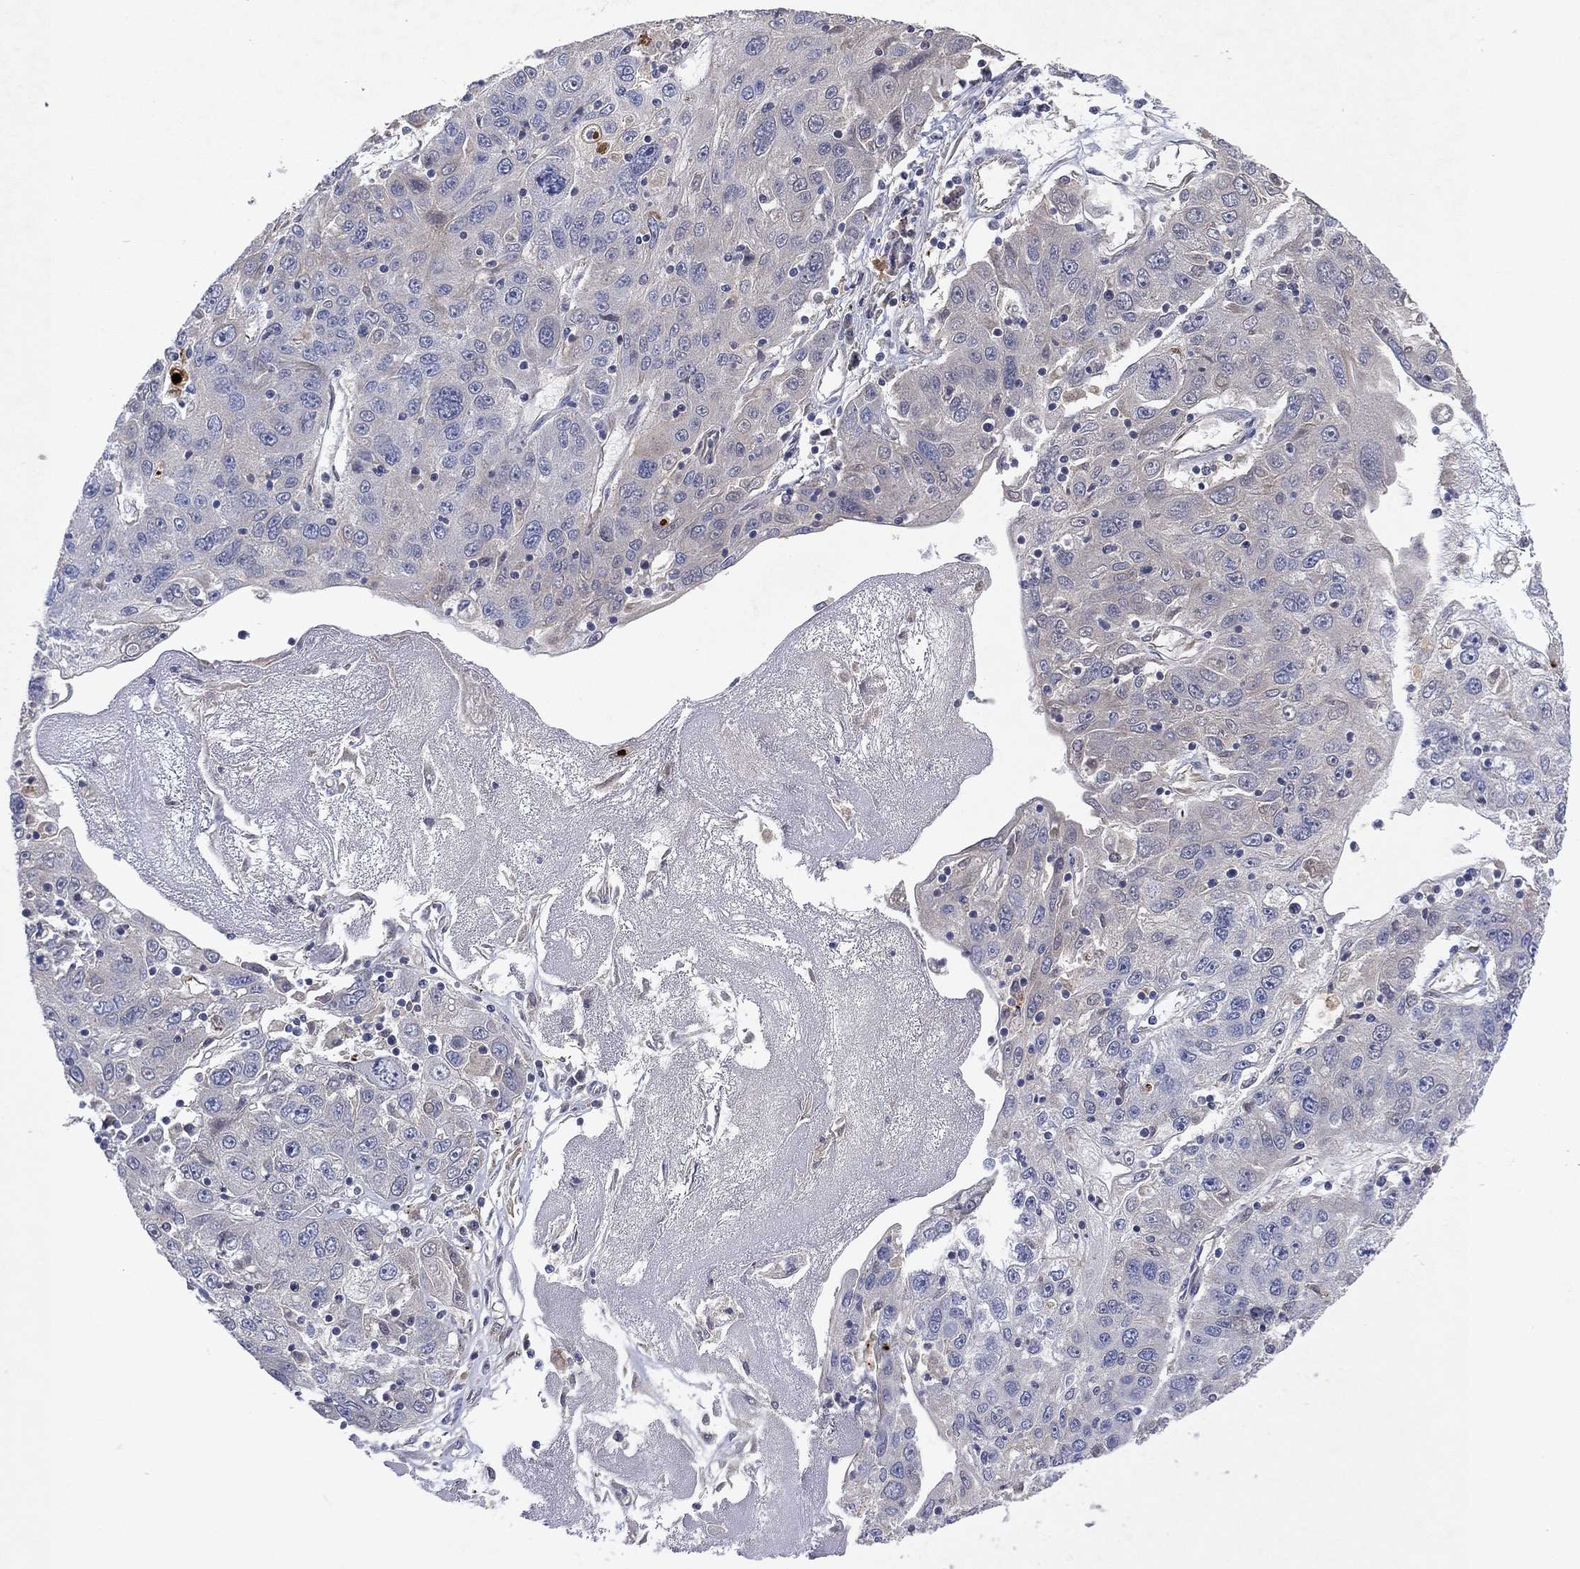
{"staining": {"intensity": "negative", "quantity": "none", "location": "none"}, "tissue": "stomach cancer", "cell_type": "Tumor cells", "image_type": "cancer", "snomed": [{"axis": "morphology", "description": "Adenocarcinoma, NOS"}, {"axis": "topography", "description": "Stomach"}], "caption": "Stomach cancer stained for a protein using immunohistochemistry (IHC) displays no staining tumor cells.", "gene": "FLI1", "patient": {"sex": "male", "age": 56}}